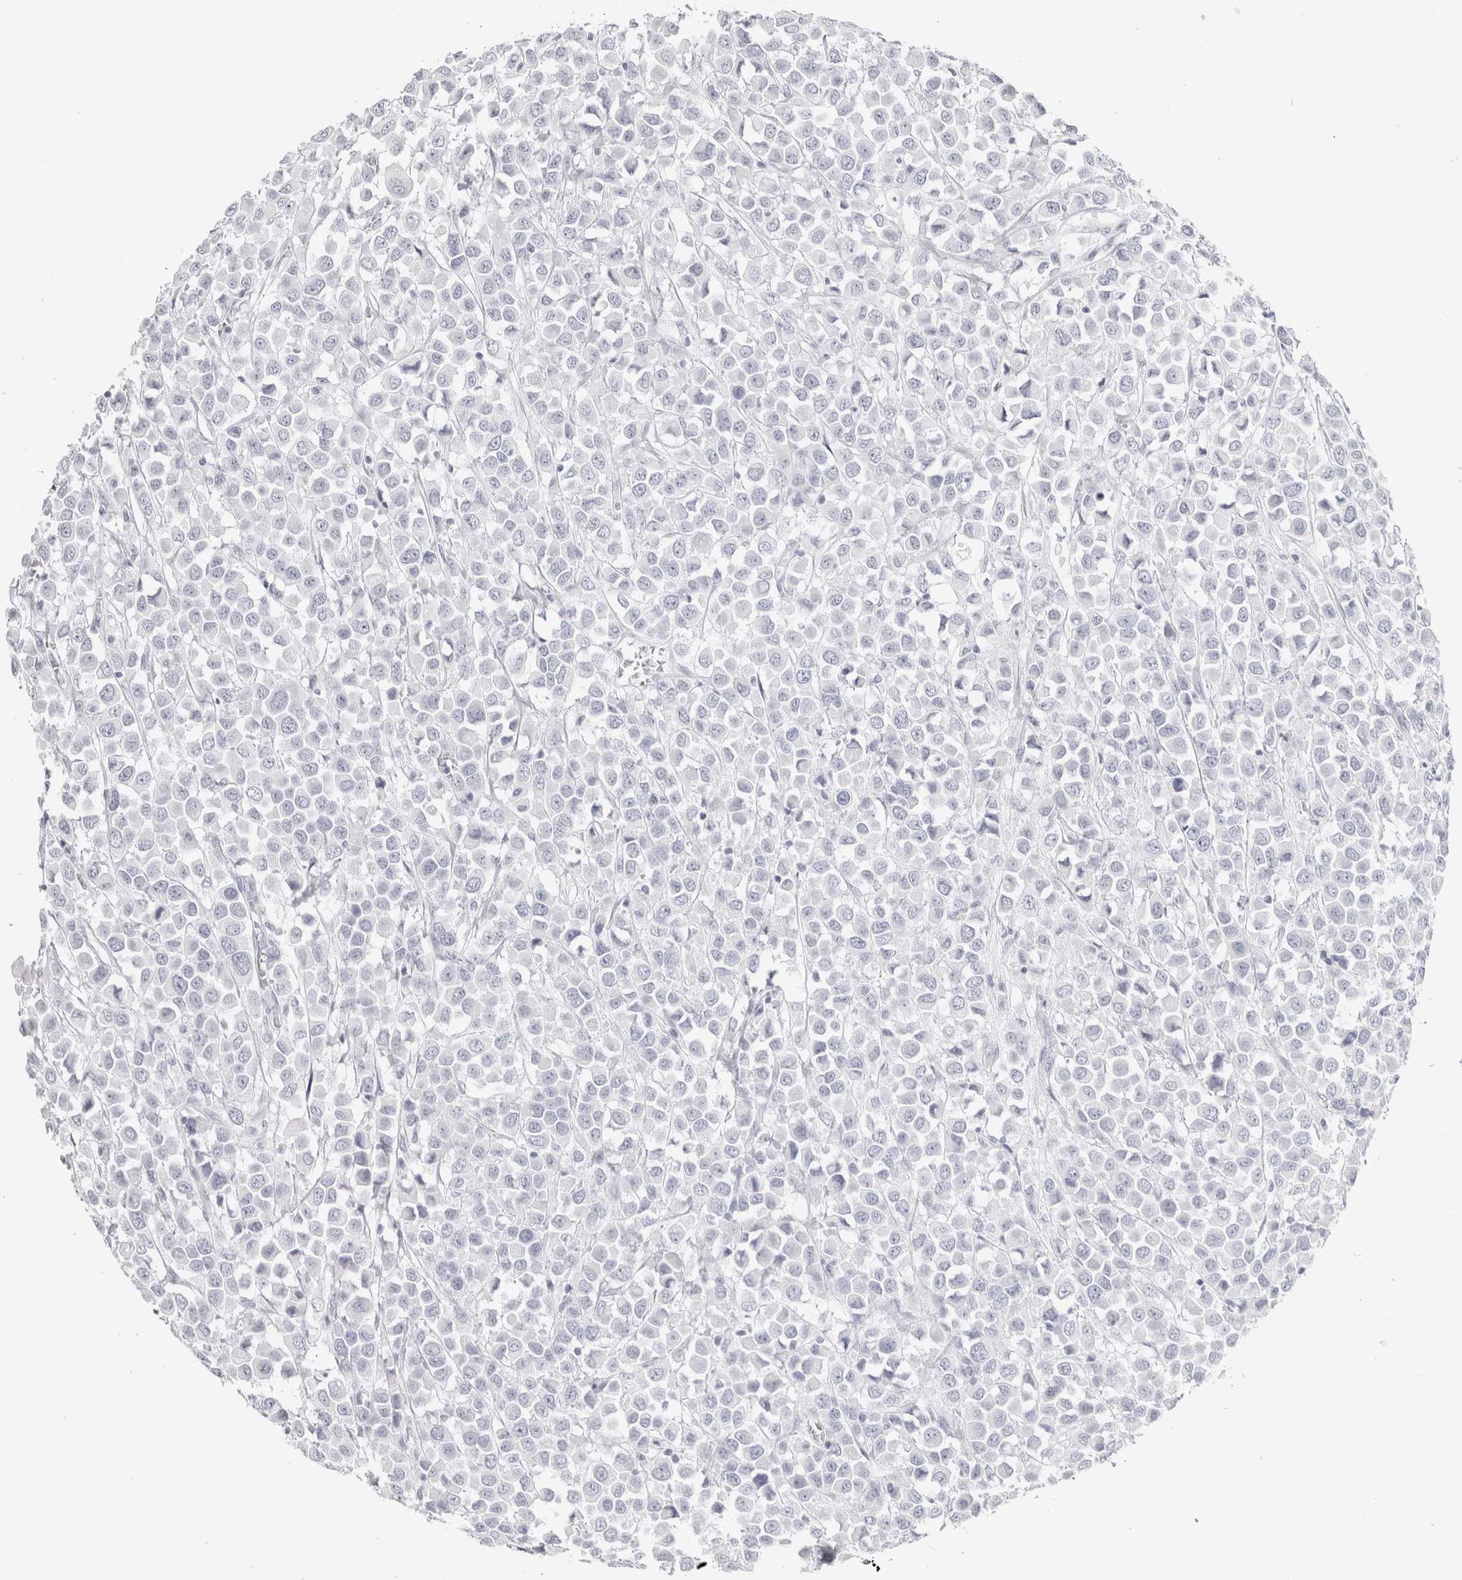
{"staining": {"intensity": "negative", "quantity": "none", "location": "none"}, "tissue": "breast cancer", "cell_type": "Tumor cells", "image_type": "cancer", "snomed": [{"axis": "morphology", "description": "Duct carcinoma"}, {"axis": "topography", "description": "Breast"}], "caption": "High power microscopy photomicrograph of an immunohistochemistry photomicrograph of breast infiltrating ductal carcinoma, revealing no significant positivity in tumor cells.", "gene": "GARIN1A", "patient": {"sex": "female", "age": 61}}